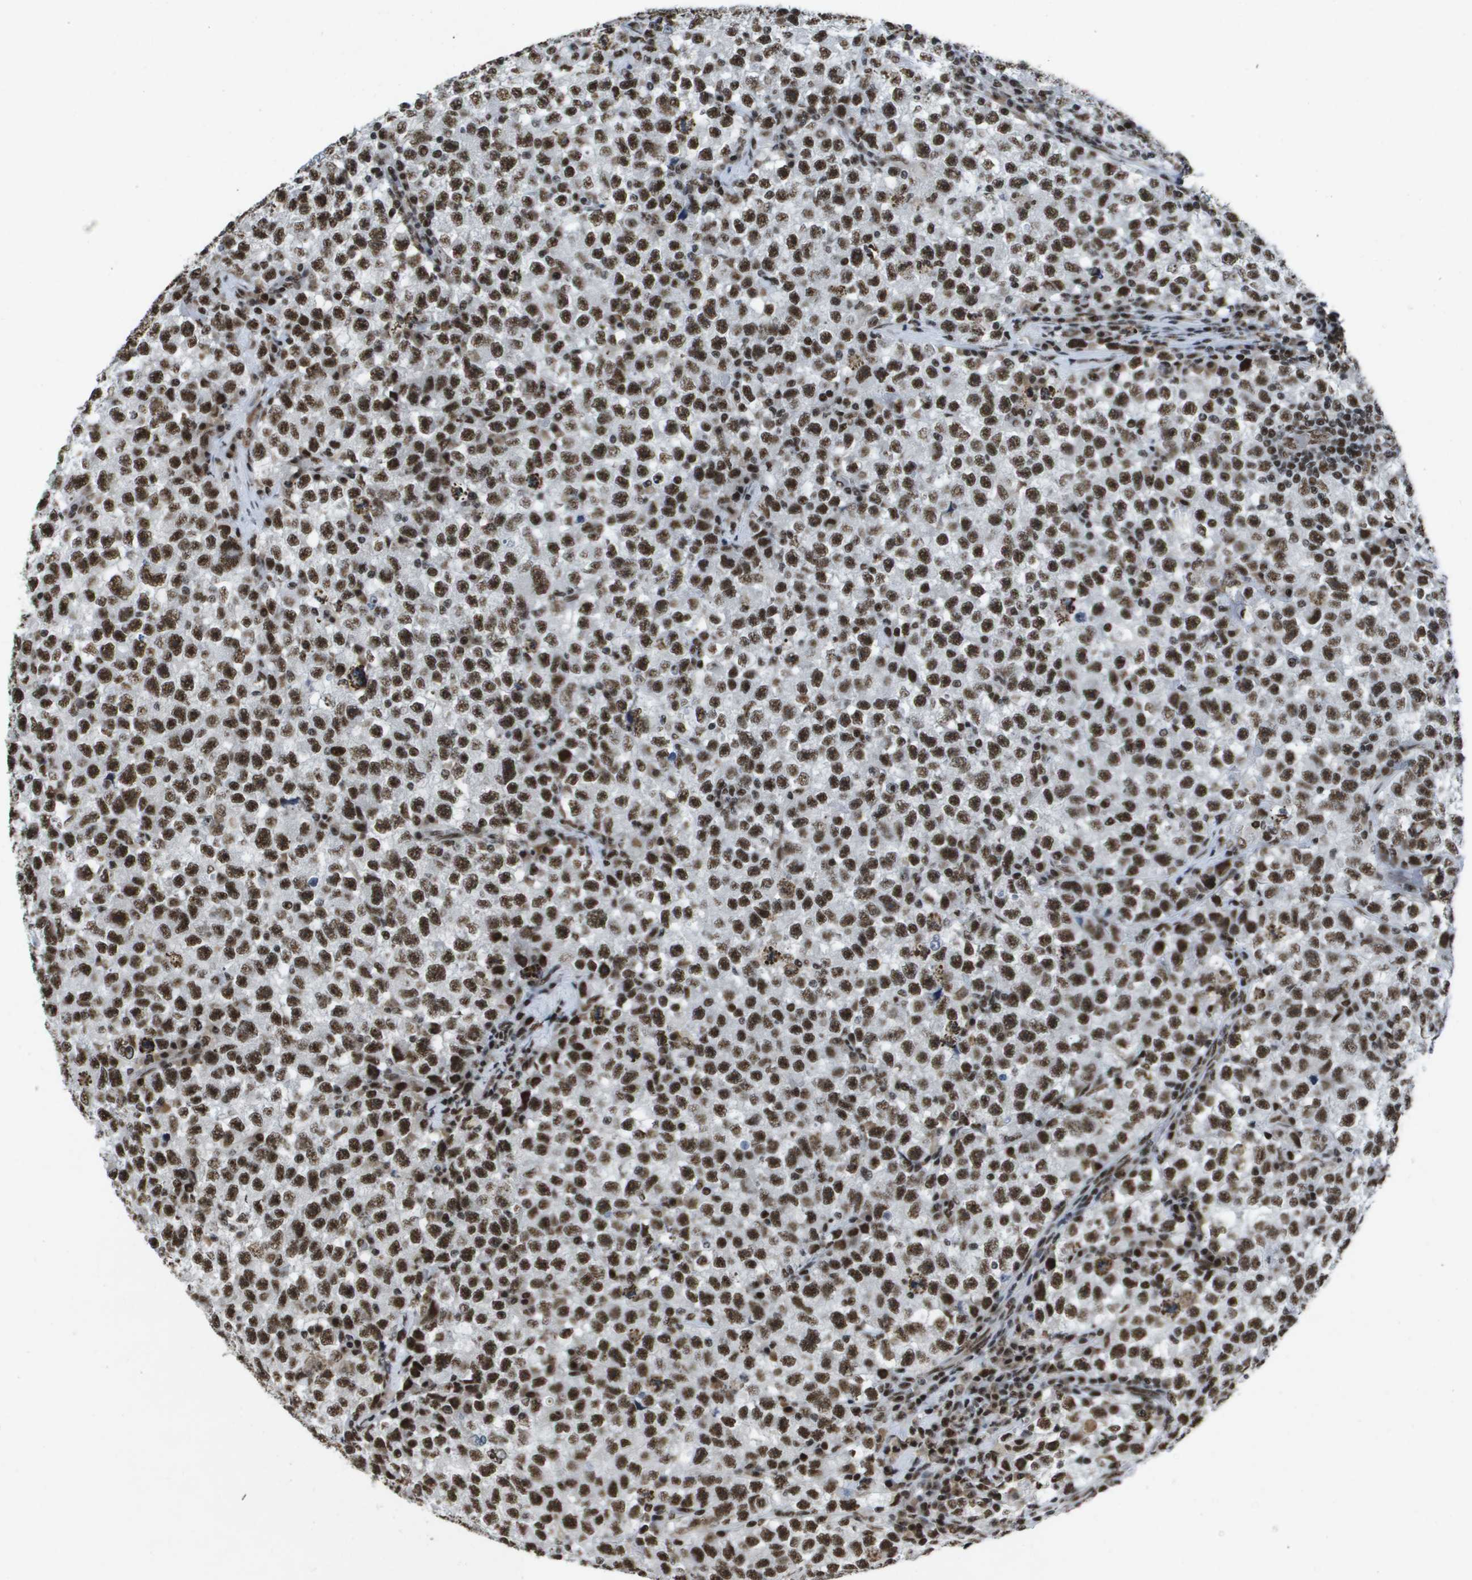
{"staining": {"intensity": "strong", "quantity": ">75%", "location": "nuclear"}, "tissue": "testis cancer", "cell_type": "Tumor cells", "image_type": "cancer", "snomed": [{"axis": "morphology", "description": "Seminoma, NOS"}, {"axis": "topography", "description": "Testis"}], "caption": "A micrograph of testis cancer stained for a protein demonstrates strong nuclear brown staining in tumor cells. The protein is stained brown, and the nuclei are stained in blue (DAB (3,3'-diaminobenzidine) IHC with brightfield microscopy, high magnification).", "gene": "NSRP1", "patient": {"sex": "male", "age": 22}}